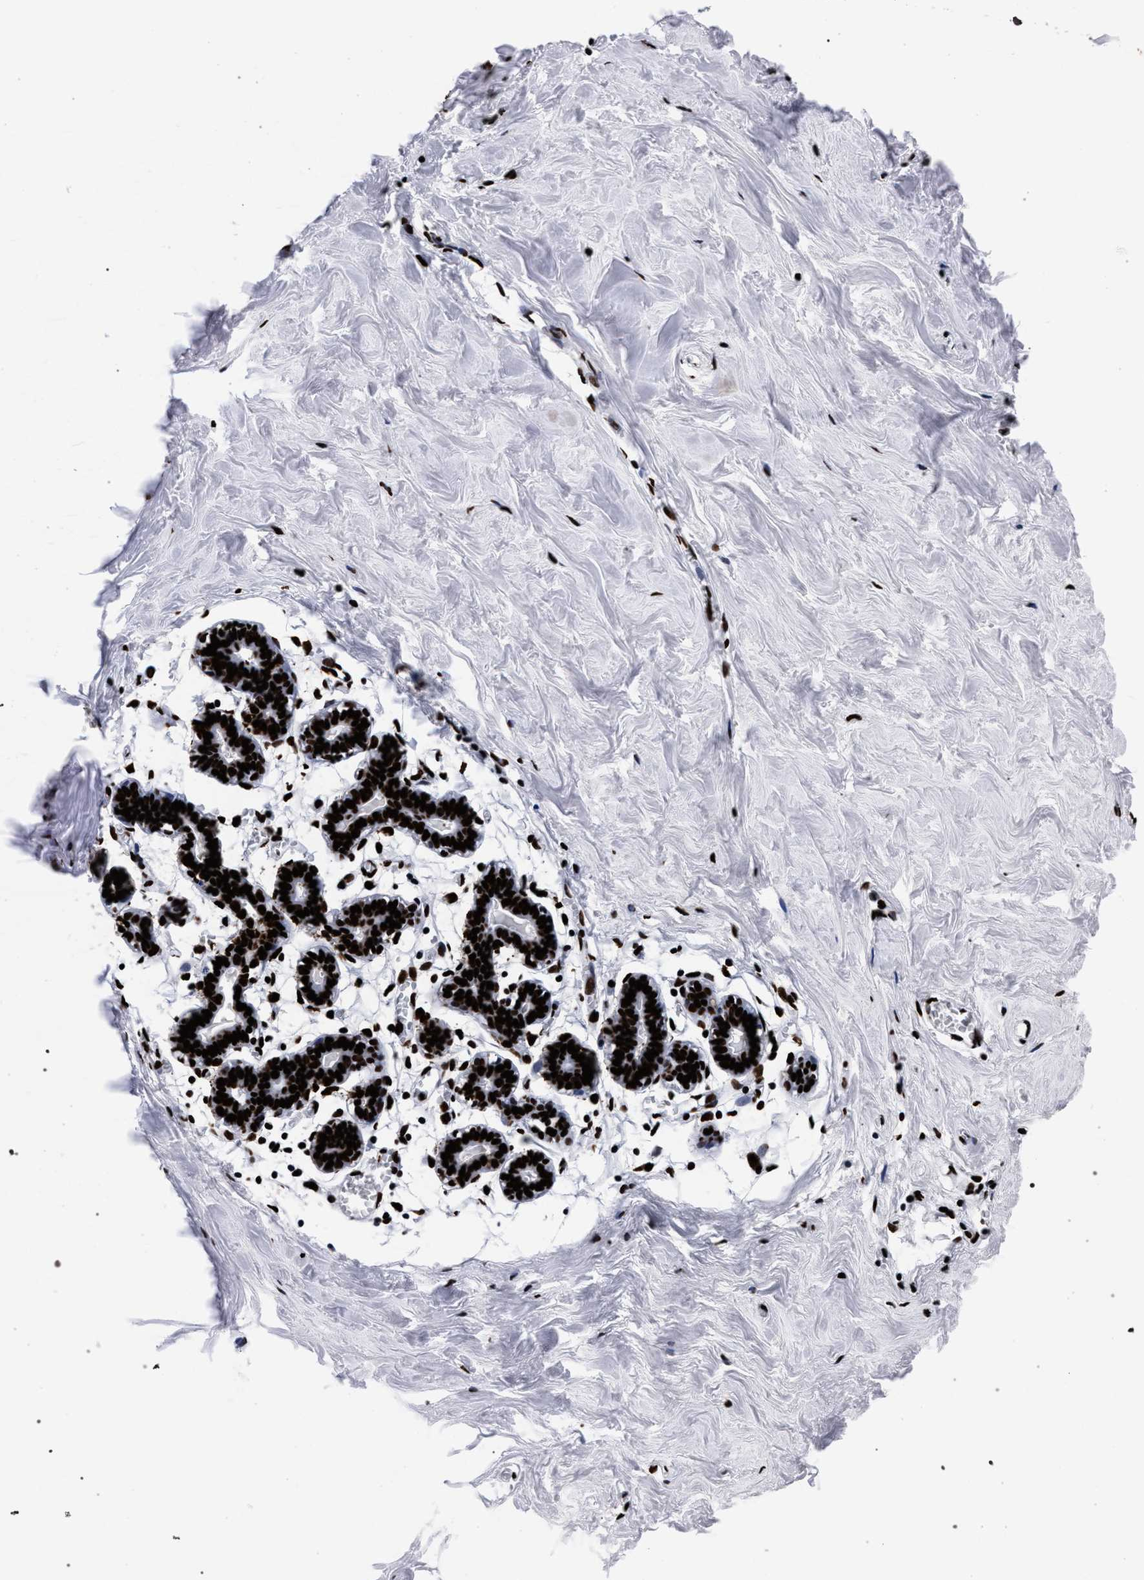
{"staining": {"intensity": "strong", "quantity": ">75%", "location": "nuclear"}, "tissue": "breast", "cell_type": "Glandular cells", "image_type": "normal", "snomed": [{"axis": "morphology", "description": "Normal tissue, NOS"}, {"axis": "topography", "description": "Breast"}], "caption": "Protein staining shows strong nuclear positivity in approximately >75% of glandular cells in unremarkable breast. The staining was performed using DAB (3,3'-diaminobenzidine) to visualize the protein expression in brown, while the nuclei were stained in blue with hematoxylin (Magnification: 20x).", "gene": "HNRNPA1", "patient": {"sex": "female", "age": 27}}